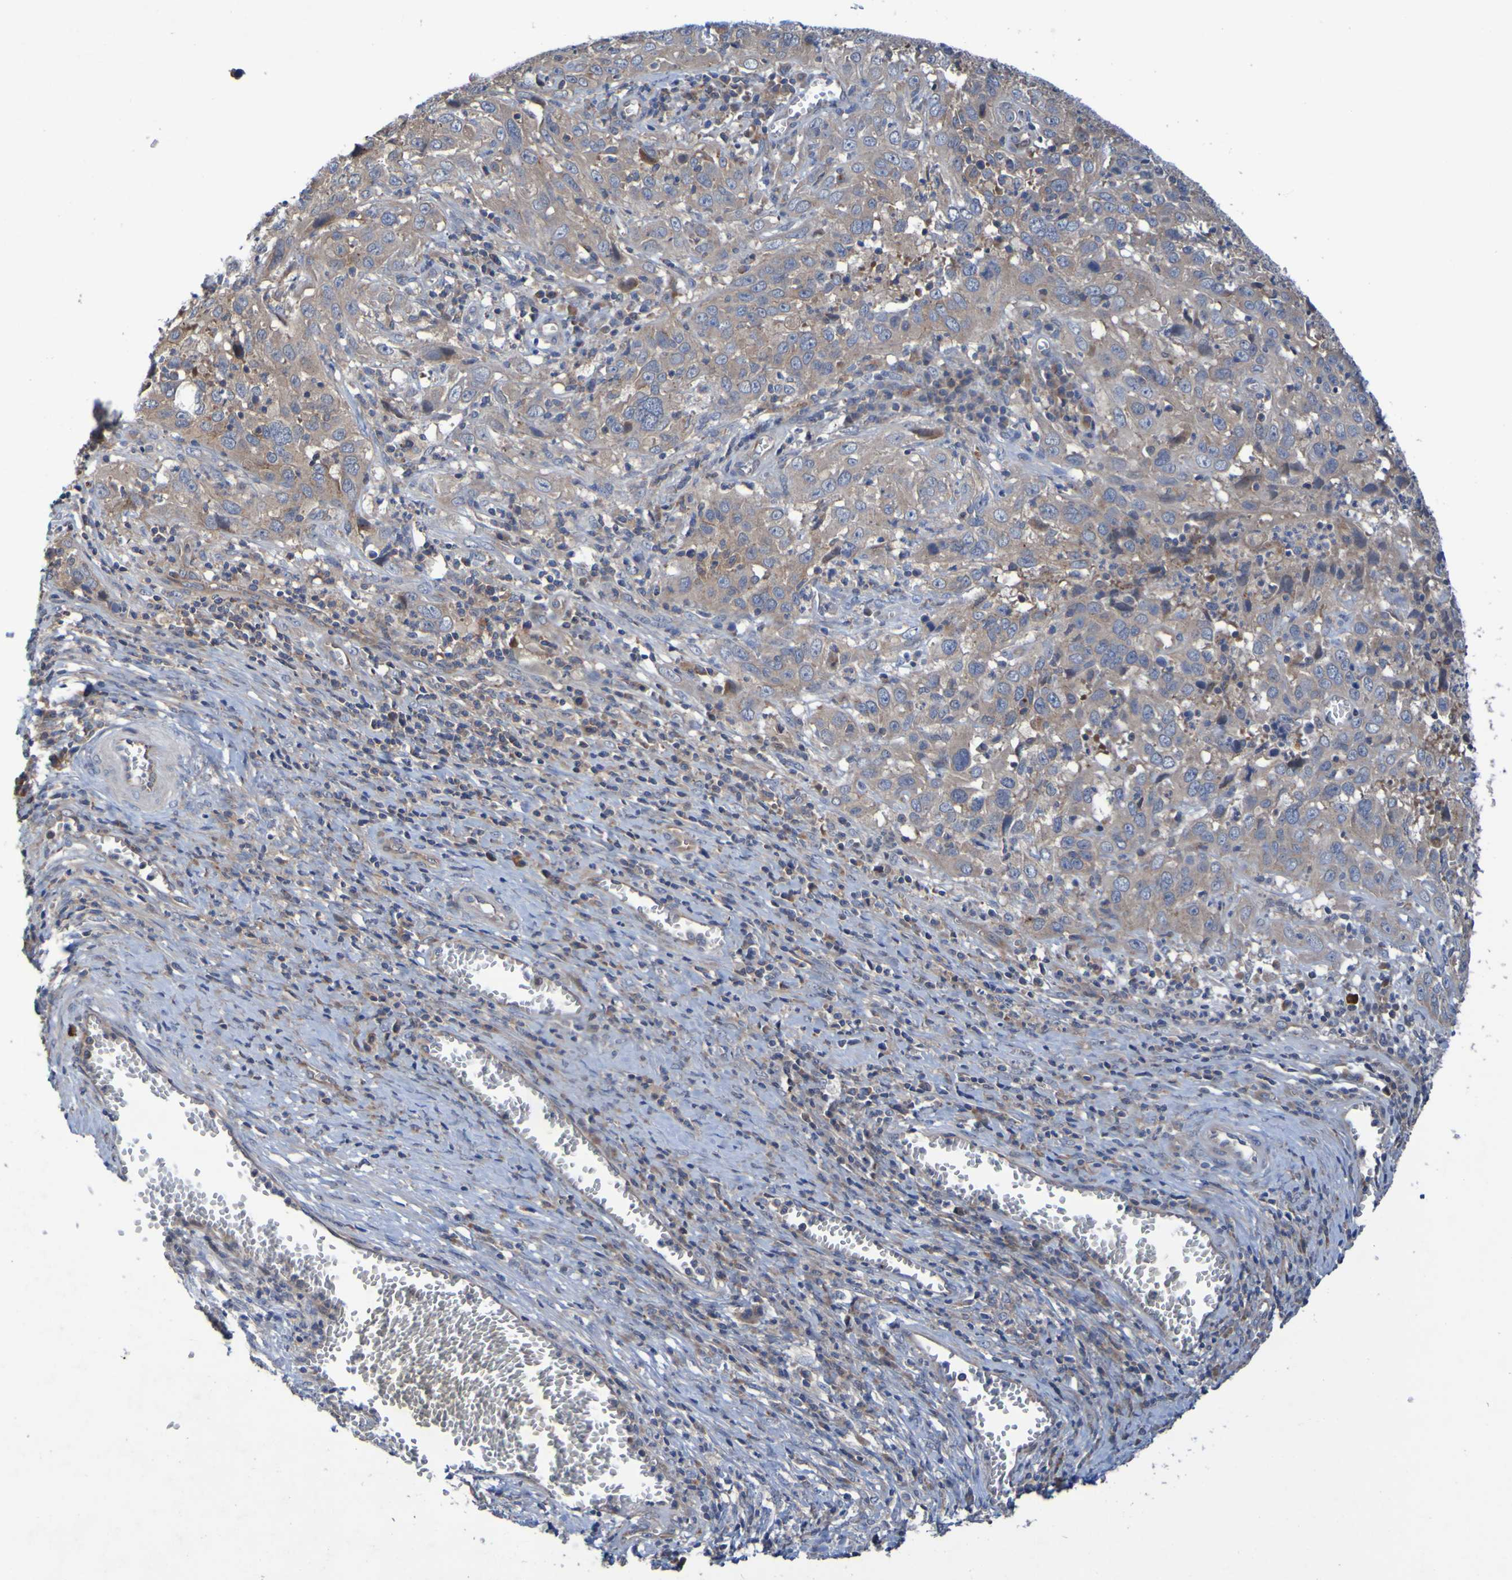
{"staining": {"intensity": "weak", "quantity": ">75%", "location": "cytoplasmic/membranous"}, "tissue": "cervical cancer", "cell_type": "Tumor cells", "image_type": "cancer", "snomed": [{"axis": "morphology", "description": "Squamous cell carcinoma, NOS"}, {"axis": "topography", "description": "Cervix"}], "caption": "Immunohistochemical staining of human cervical squamous cell carcinoma shows low levels of weak cytoplasmic/membranous protein positivity in approximately >75% of tumor cells.", "gene": "SDK1", "patient": {"sex": "female", "age": 32}}